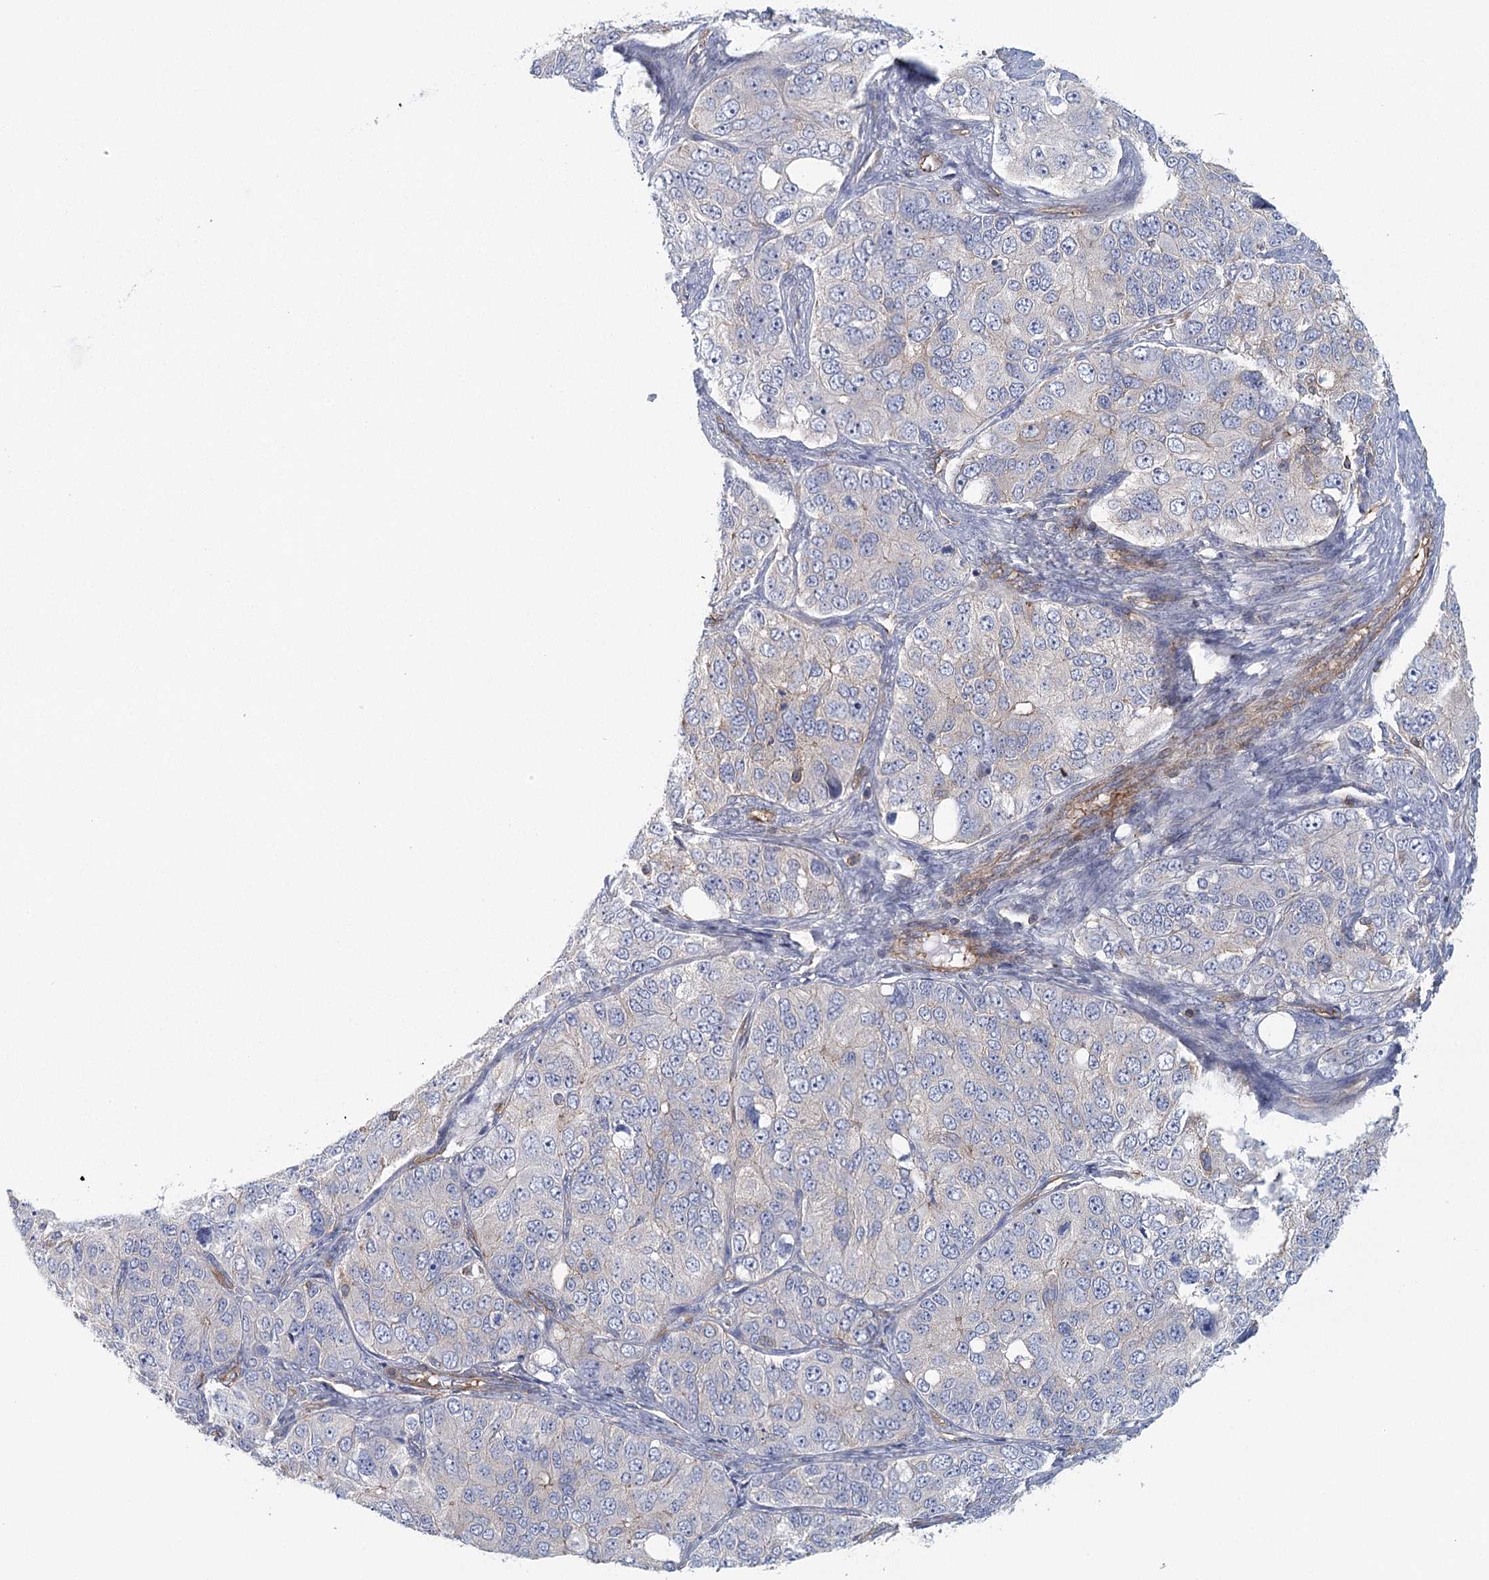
{"staining": {"intensity": "negative", "quantity": "none", "location": "none"}, "tissue": "ovarian cancer", "cell_type": "Tumor cells", "image_type": "cancer", "snomed": [{"axis": "morphology", "description": "Carcinoma, endometroid"}, {"axis": "topography", "description": "Ovary"}], "caption": "DAB (3,3'-diaminobenzidine) immunohistochemical staining of human ovarian endometroid carcinoma displays no significant staining in tumor cells.", "gene": "IFT46", "patient": {"sex": "female", "age": 51}}